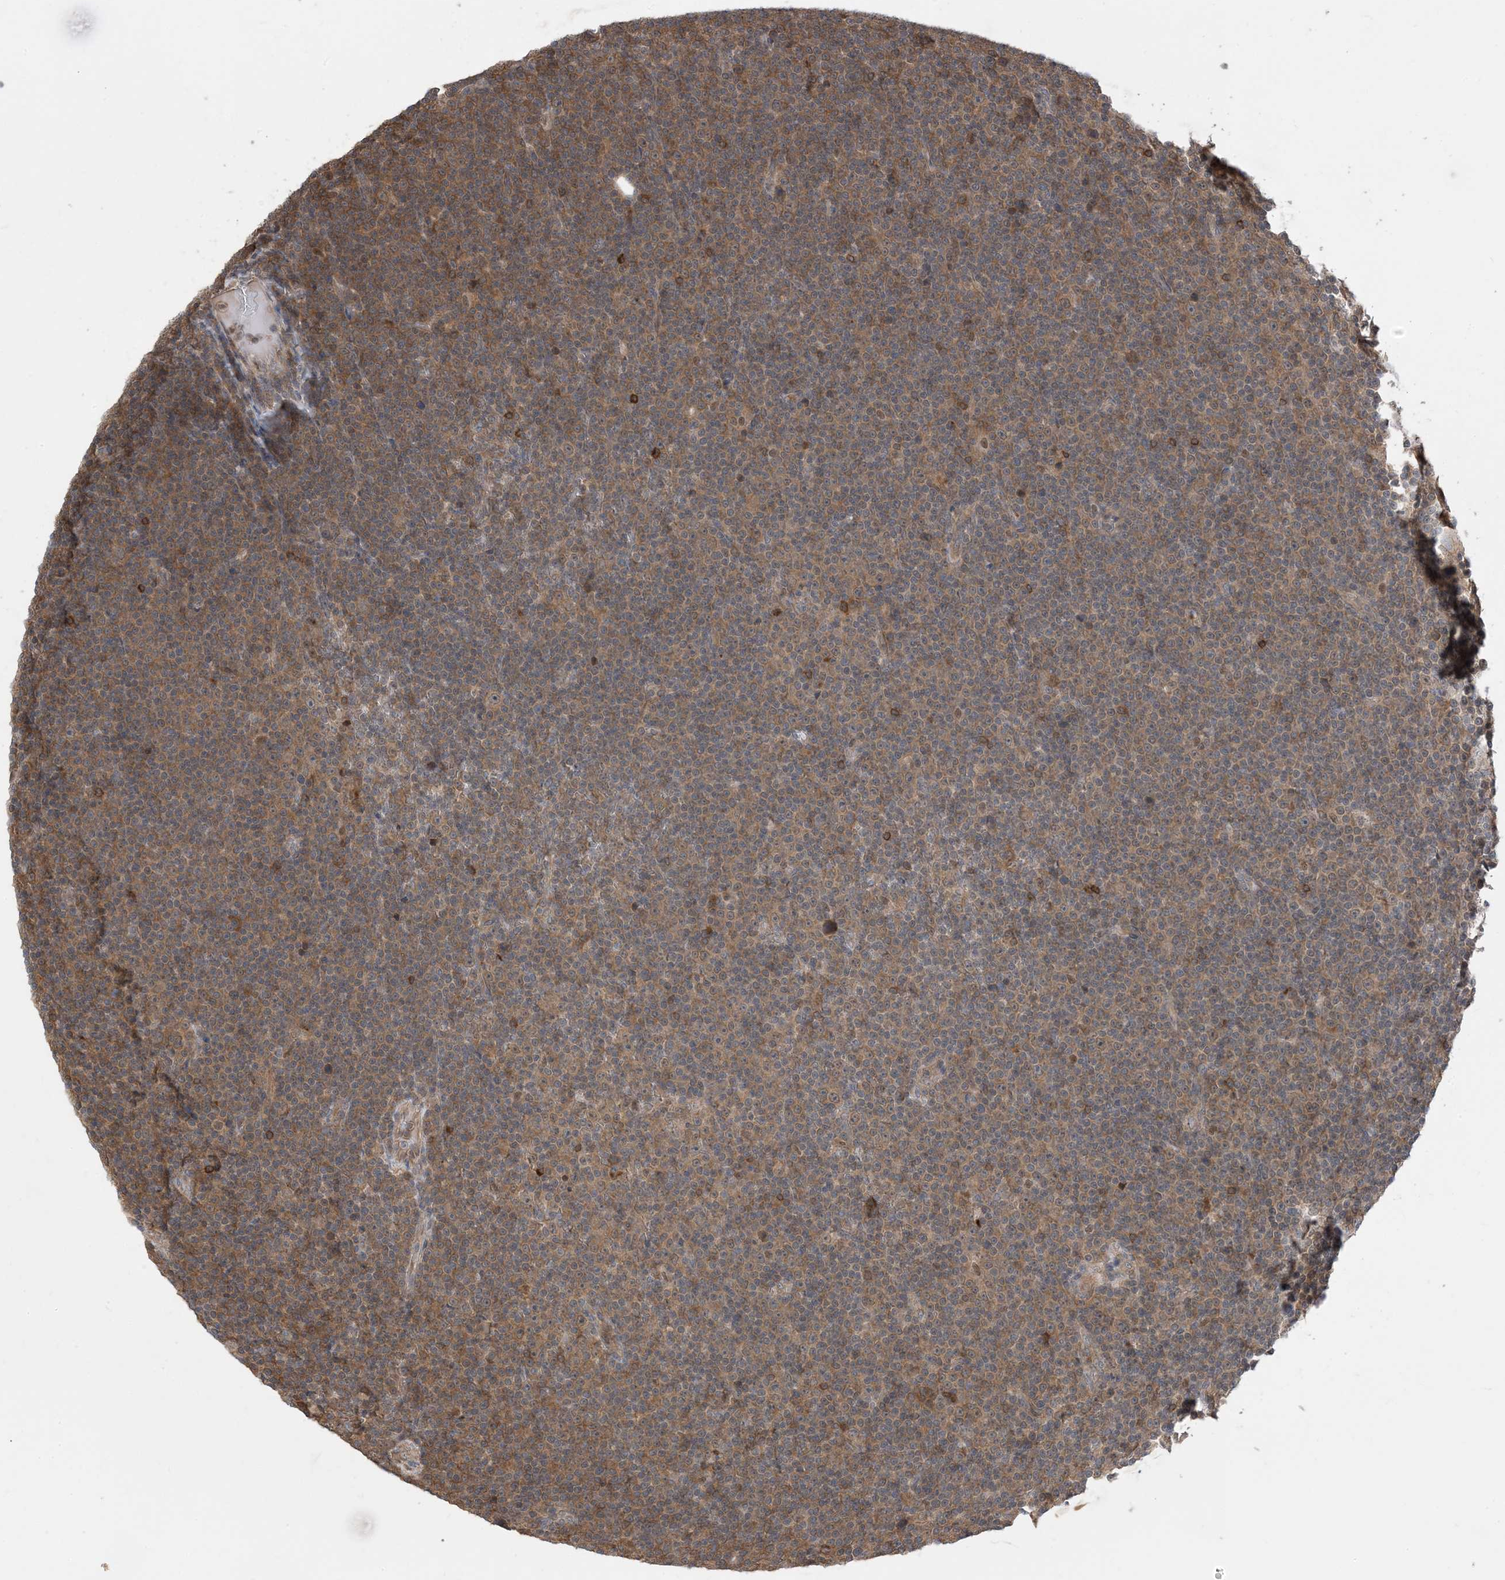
{"staining": {"intensity": "moderate", "quantity": ">75%", "location": "cytoplasmic/membranous"}, "tissue": "lymphoma", "cell_type": "Tumor cells", "image_type": "cancer", "snomed": [{"axis": "morphology", "description": "Malignant lymphoma, non-Hodgkin's type, Low grade"}, {"axis": "topography", "description": "Lymph node"}], "caption": "An immunohistochemistry histopathology image of tumor tissue is shown. Protein staining in brown shows moderate cytoplasmic/membranous positivity in low-grade malignant lymphoma, non-Hodgkin's type within tumor cells. Immunohistochemistry (ihc) stains the protein in brown and the nuclei are stained blue.", "gene": "WDR26", "patient": {"sex": "female", "age": 67}}